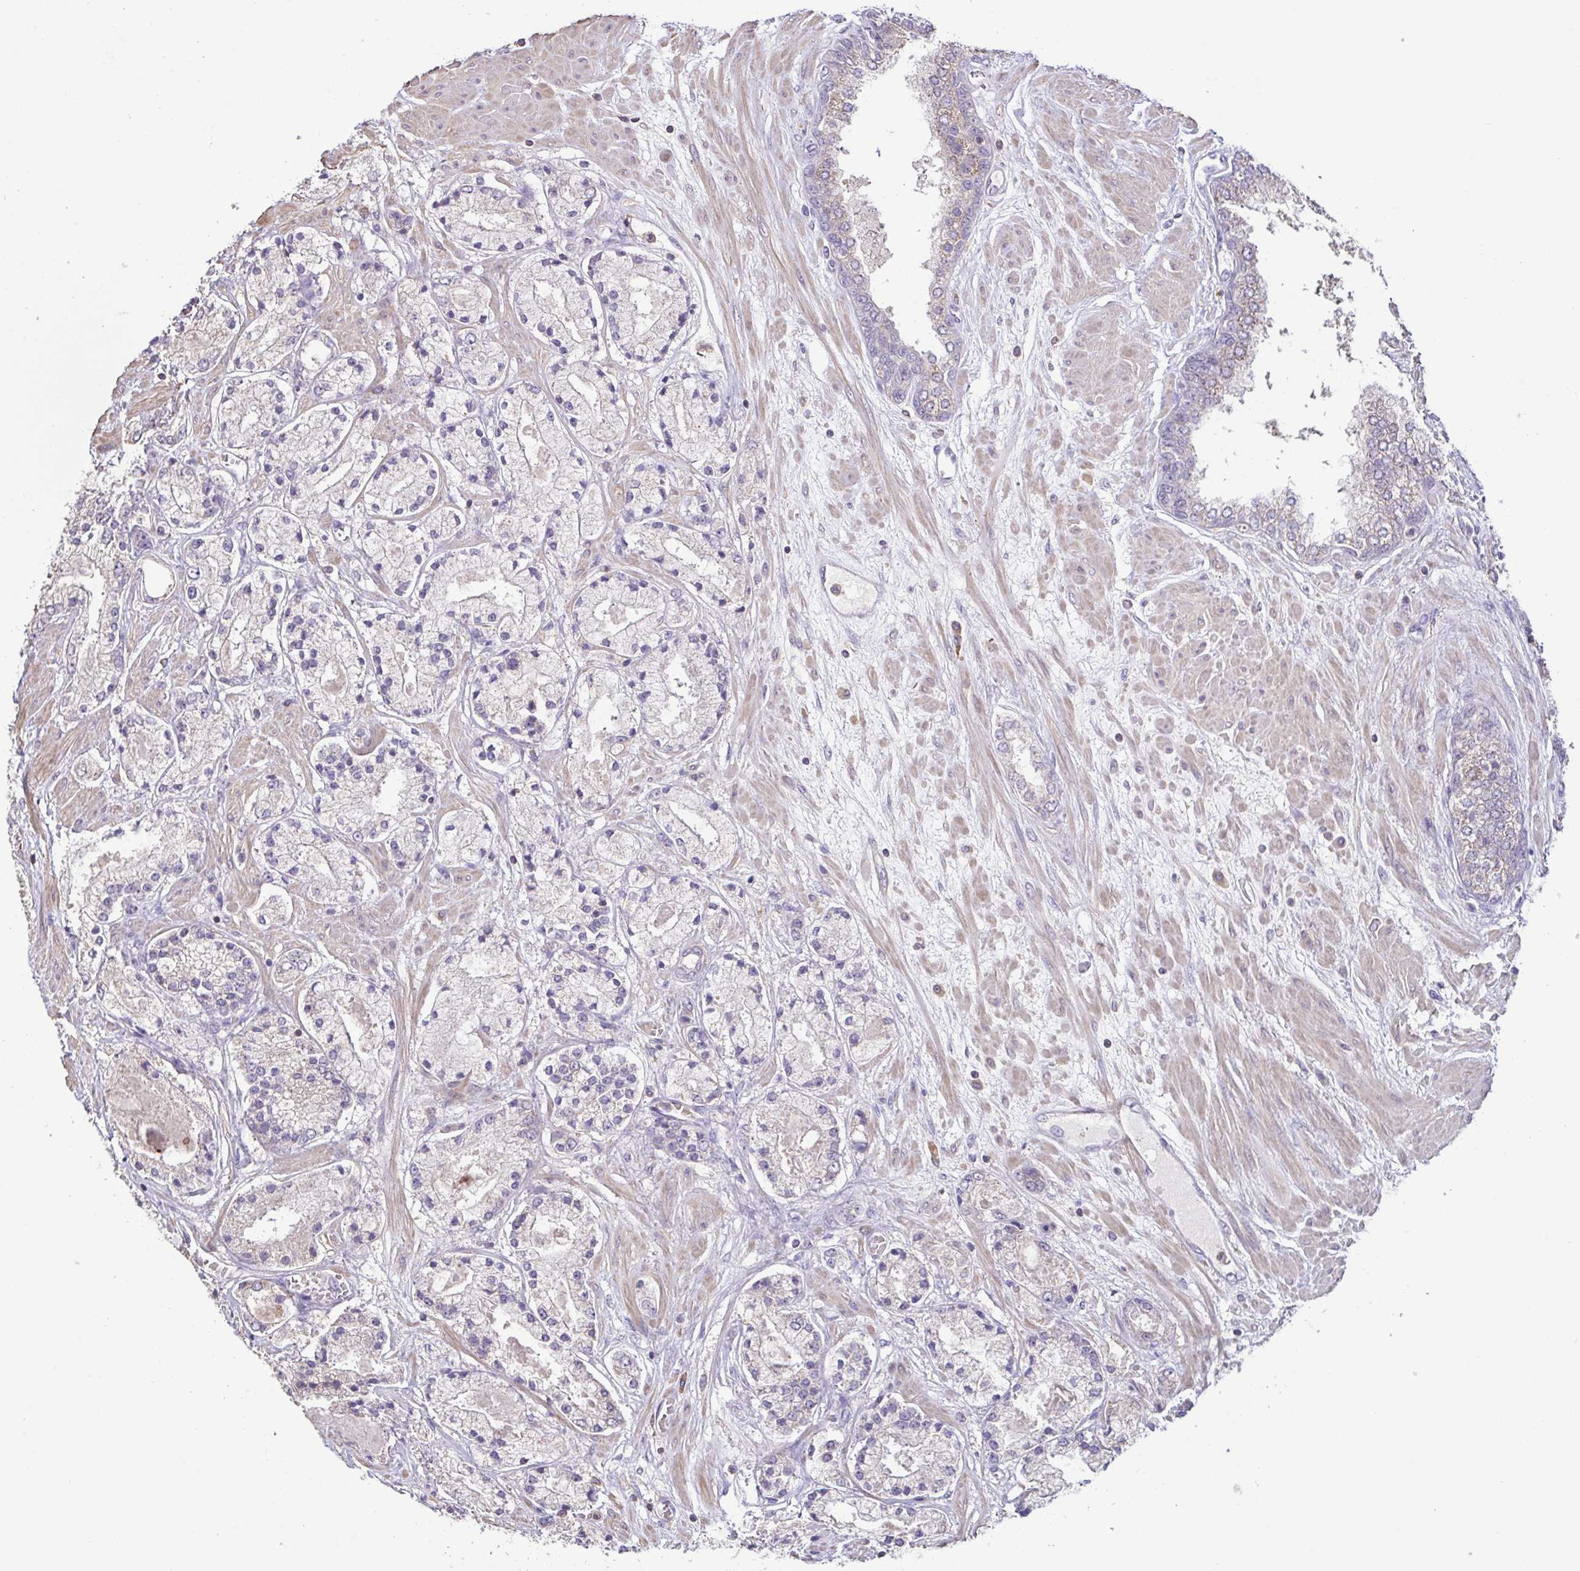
{"staining": {"intensity": "negative", "quantity": "none", "location": "none"}, "tissue": "prostate cancer", "cell_type": "Tumor cells", "image_type": "cancer", "snomed": [{"axis": "morphology", "description": "Adenocarcinoma, High grade"}, {"axis": "topography", "description": "Prostate"}], "caption": "Prostate high-grade adenocarcinoma was stained to show a protein in brown. There is no significant staining in tumor cells.", "gene": "ACTRT2", "patient": {"sex": "male", "age": 67}}